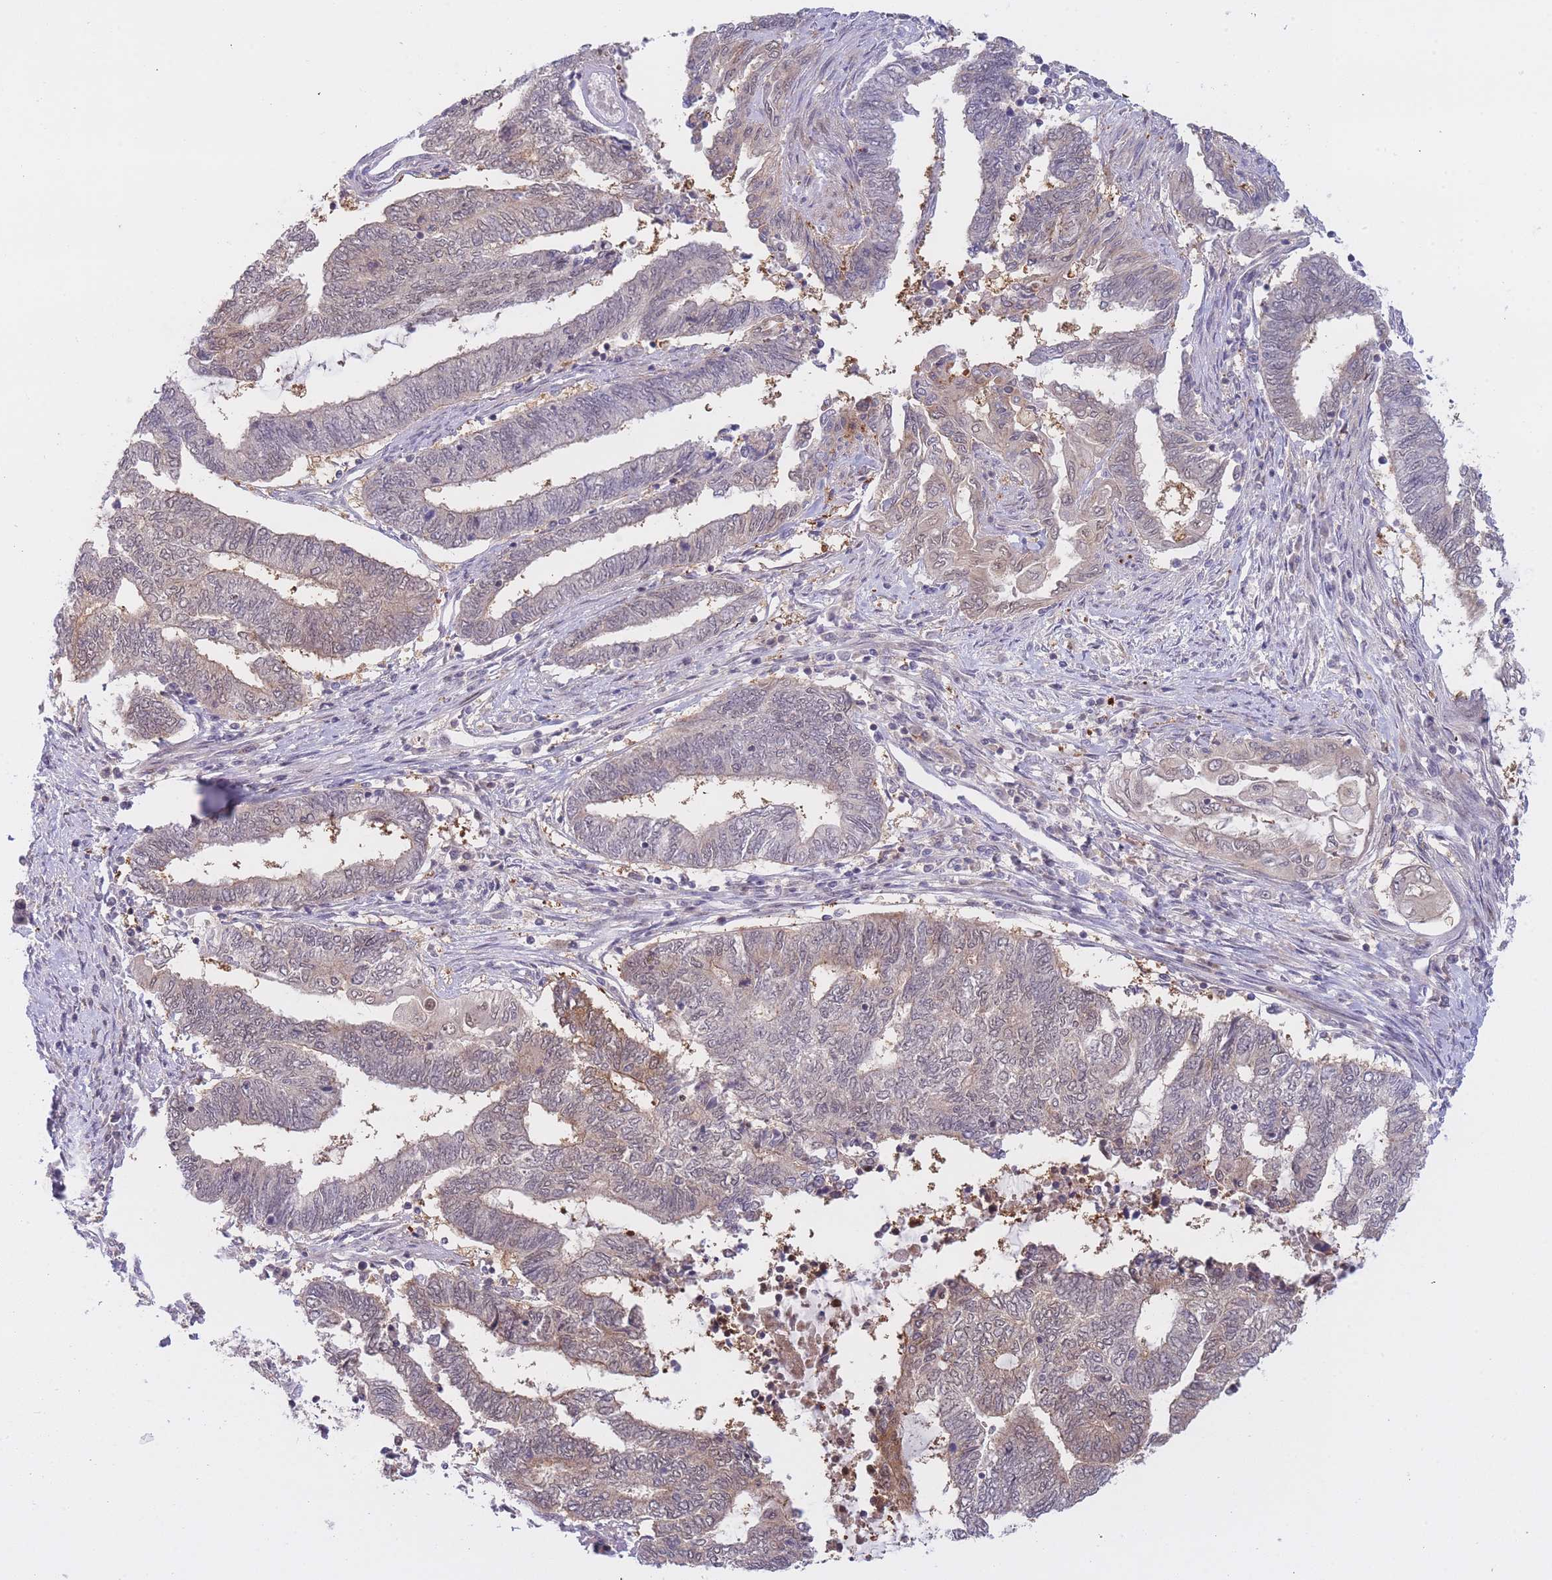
{"staining": {"intensity": "moderate", "quantity": "25%-75%", "location": "cytoplasmic/membranous"}, "tissue": "endometrial cancer", "cell_type": "Tumor cells", "image_type": "cancer", "snomed": [{"axis": "morphology", "description": "Adenocarcinoma, NOS"}, {"axis": "topography", "description": "Uterus"}, {"axis": "topography", "description": "Endometrium"}], "caption": "A brown stain shows moderate cytoplasmic/membranous expression of a protein in endometrial adenocarcinoma tumor cells.", "gene": "DEAF1", "patient": {"sex": "female", "age": 70}}